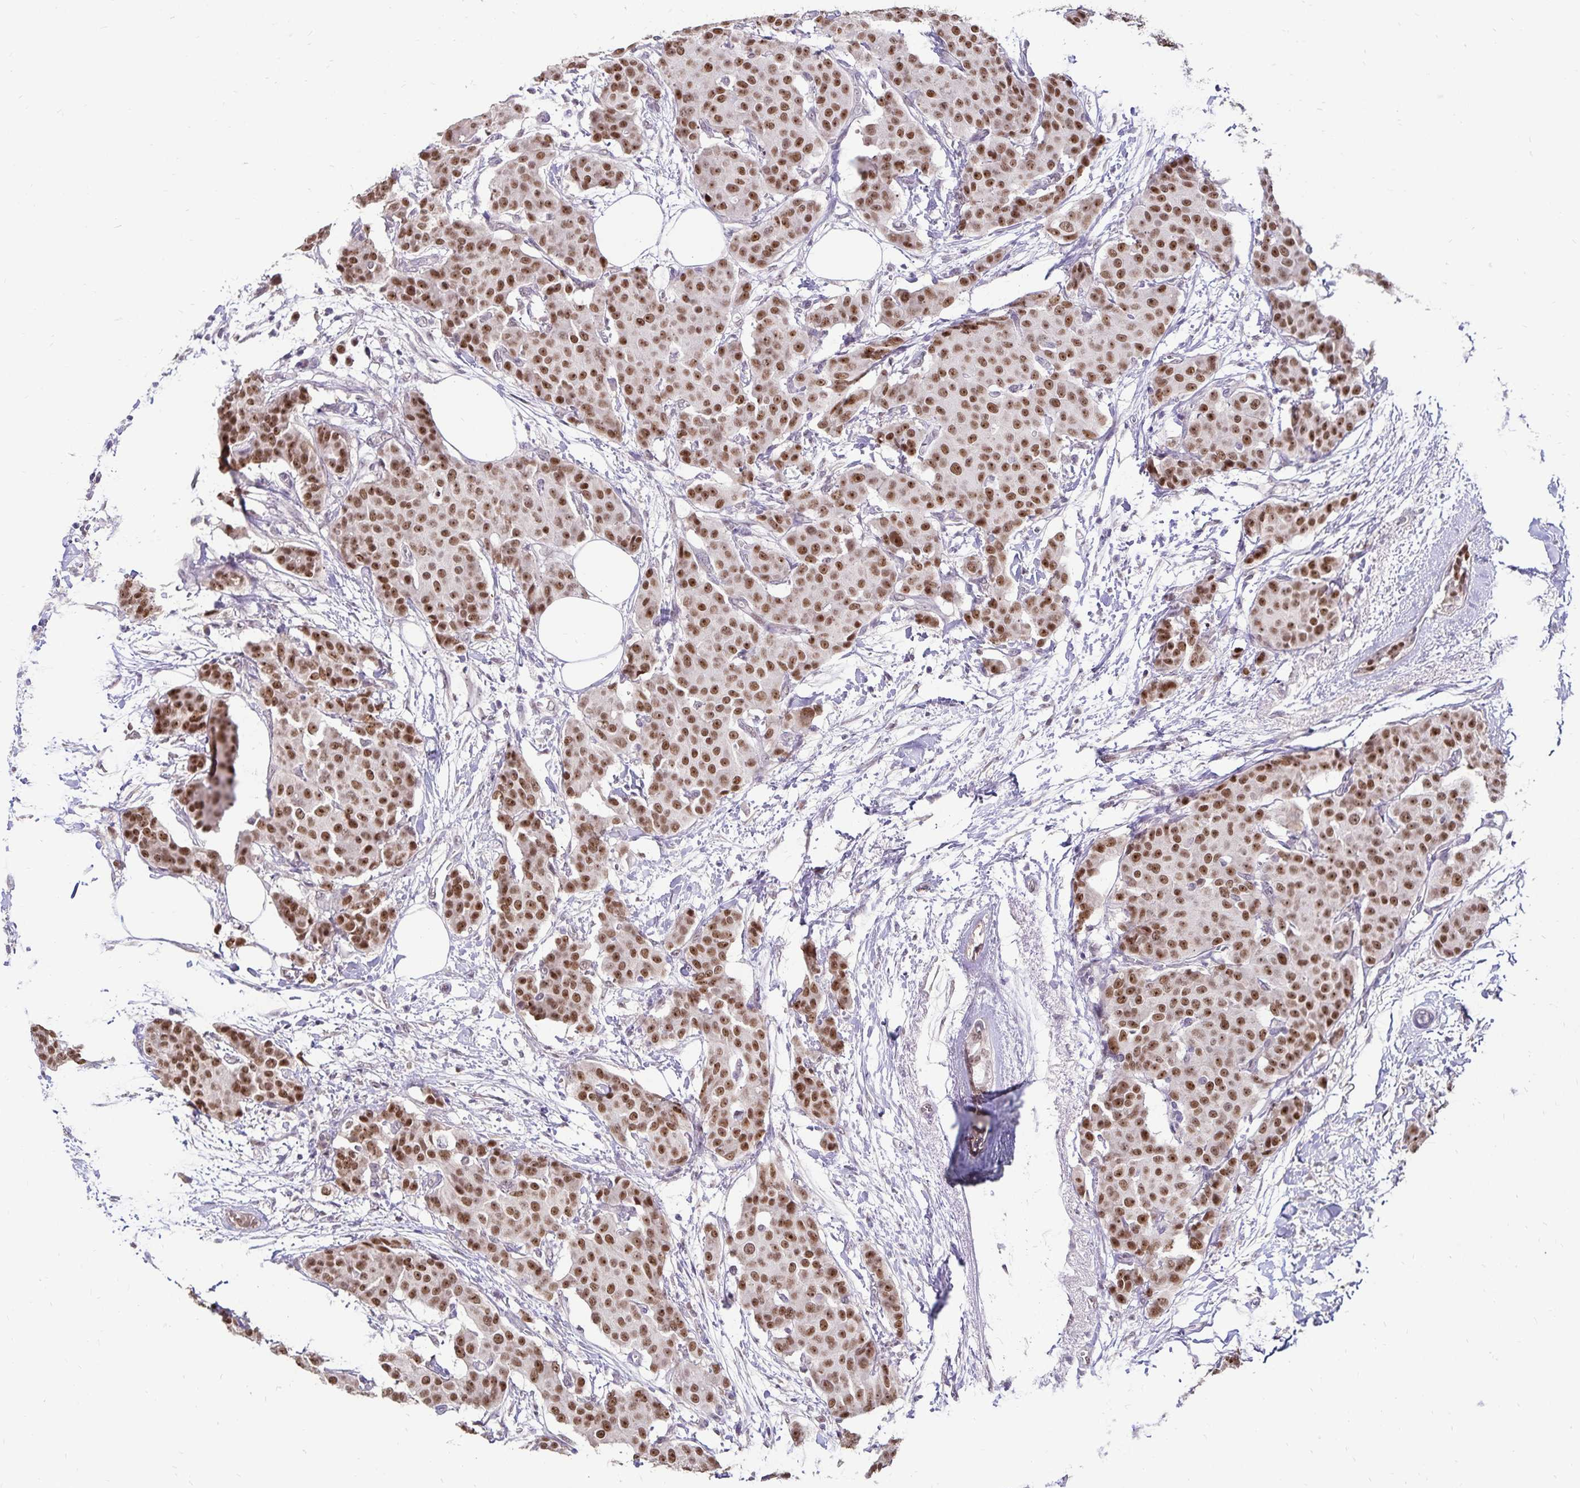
{"staining": {"intensity": "strong", "quantity": ">75%", "location": "nuclear"}, "tissue": "breast cancer", "cell_type": "Tumor cells", "image_type": "cancer", "snomed": [{"axis": "morphology", "description": "Duct carcinoma"}, {"axis": "topography", "description": "Breast"}], "caption": "Protein expression analysis of breast cancer exhibits strong nuclear positivity in about >75% of tumor cells.", "gene": "POLB", "patient": {"sex": "female", "age": 91}}